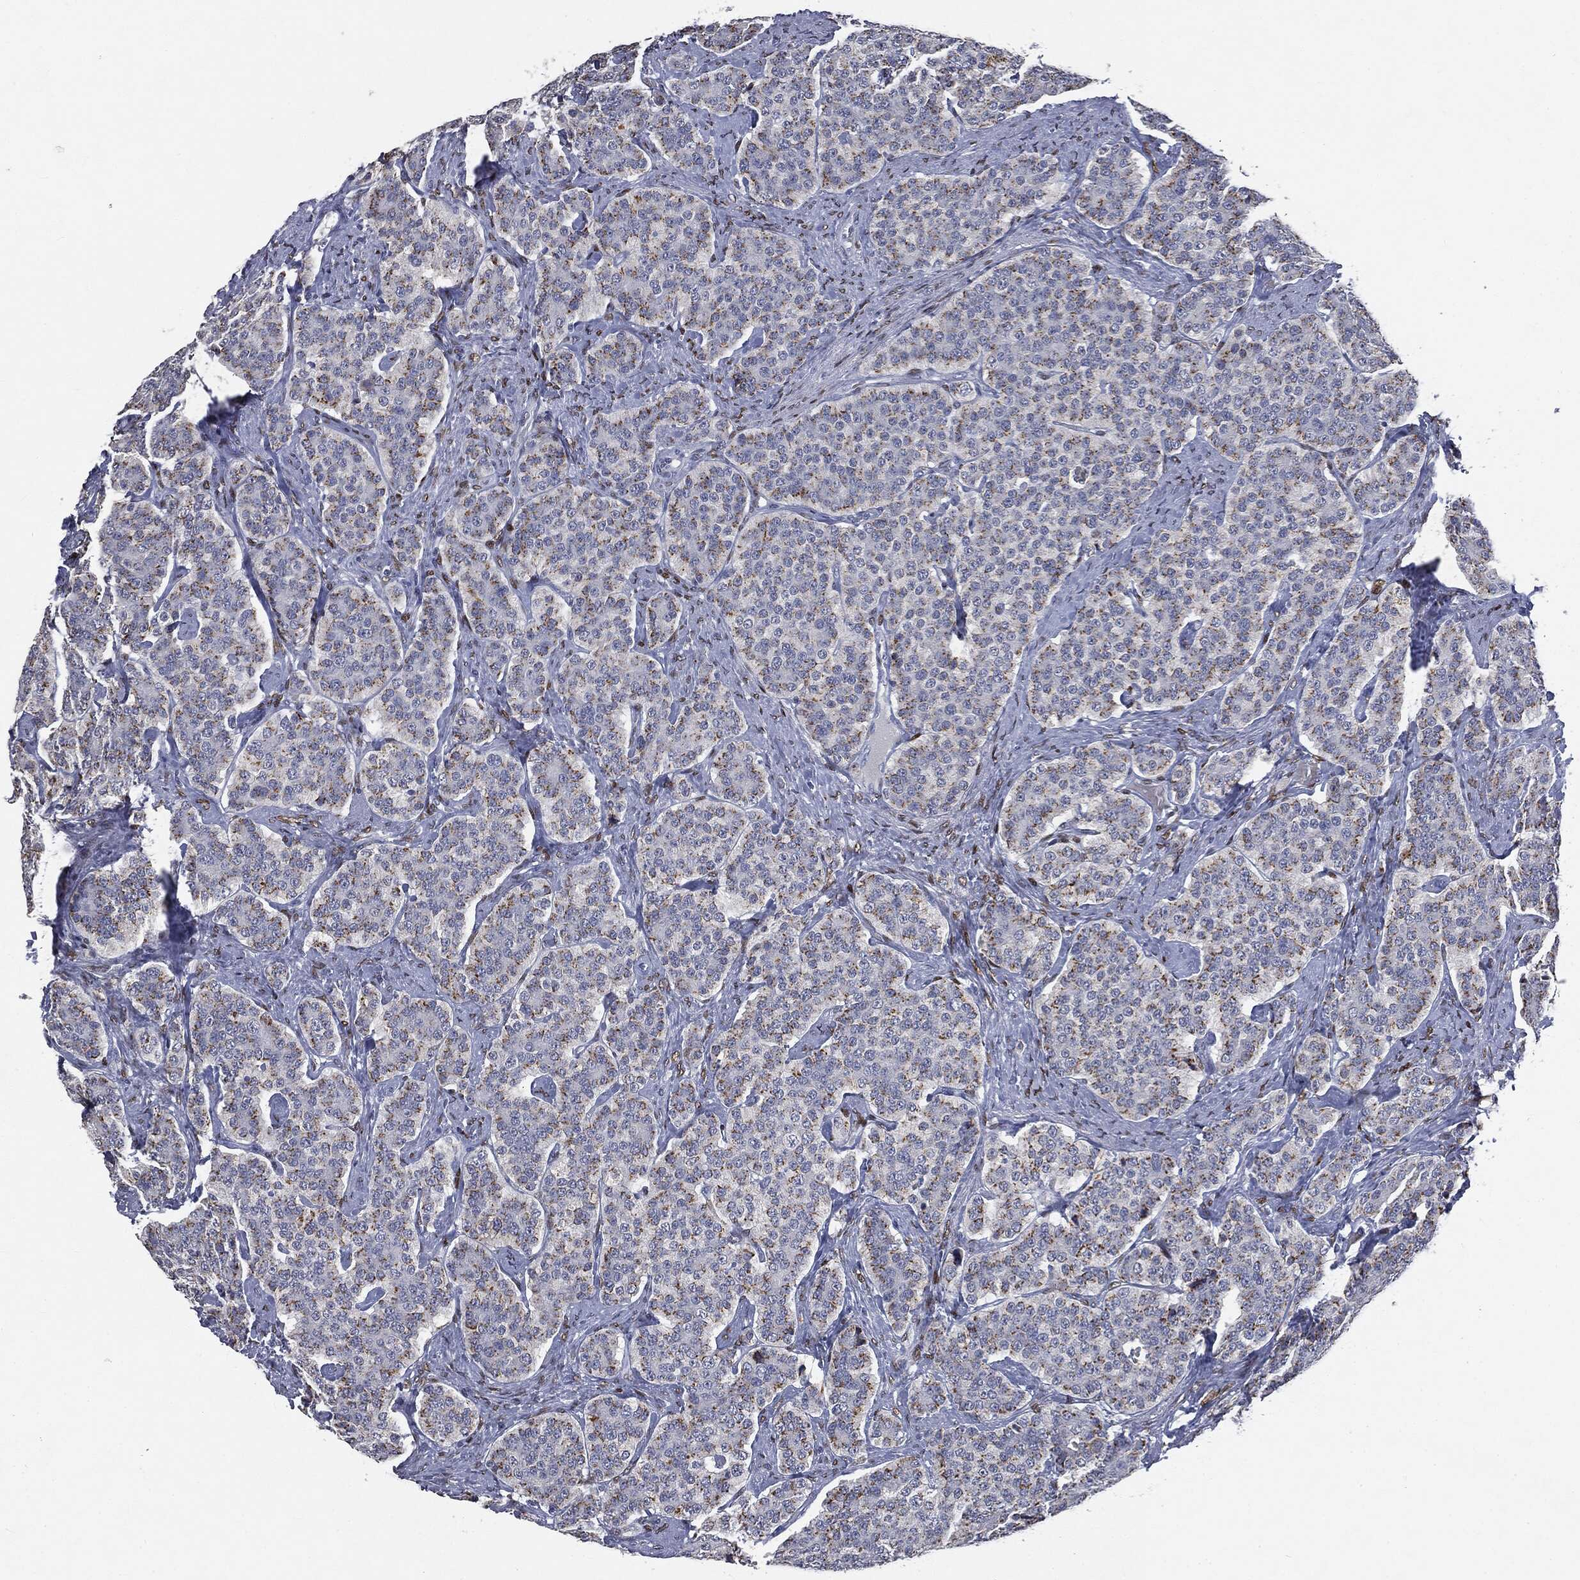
{"staining": {"intensity": "moderate", "quantity": ">75%", "location": "cytoplasmic/membranous"}, "tissue": "carcinoid", "cell_type": "Tumor cells", "image_type": "cancer", "snomed": [{"axis": "morphology", "description": "Carcinoid, malignant, NOS"}, {"axis": "topography", "description": "Small intestine"}], "caption": "Tumor cells display moderate cytoplasmic/membranous expression in about >75% of cells in carcinoid.", "gene": "CASD1", "patient": {"sex": "female", "age": 58}}